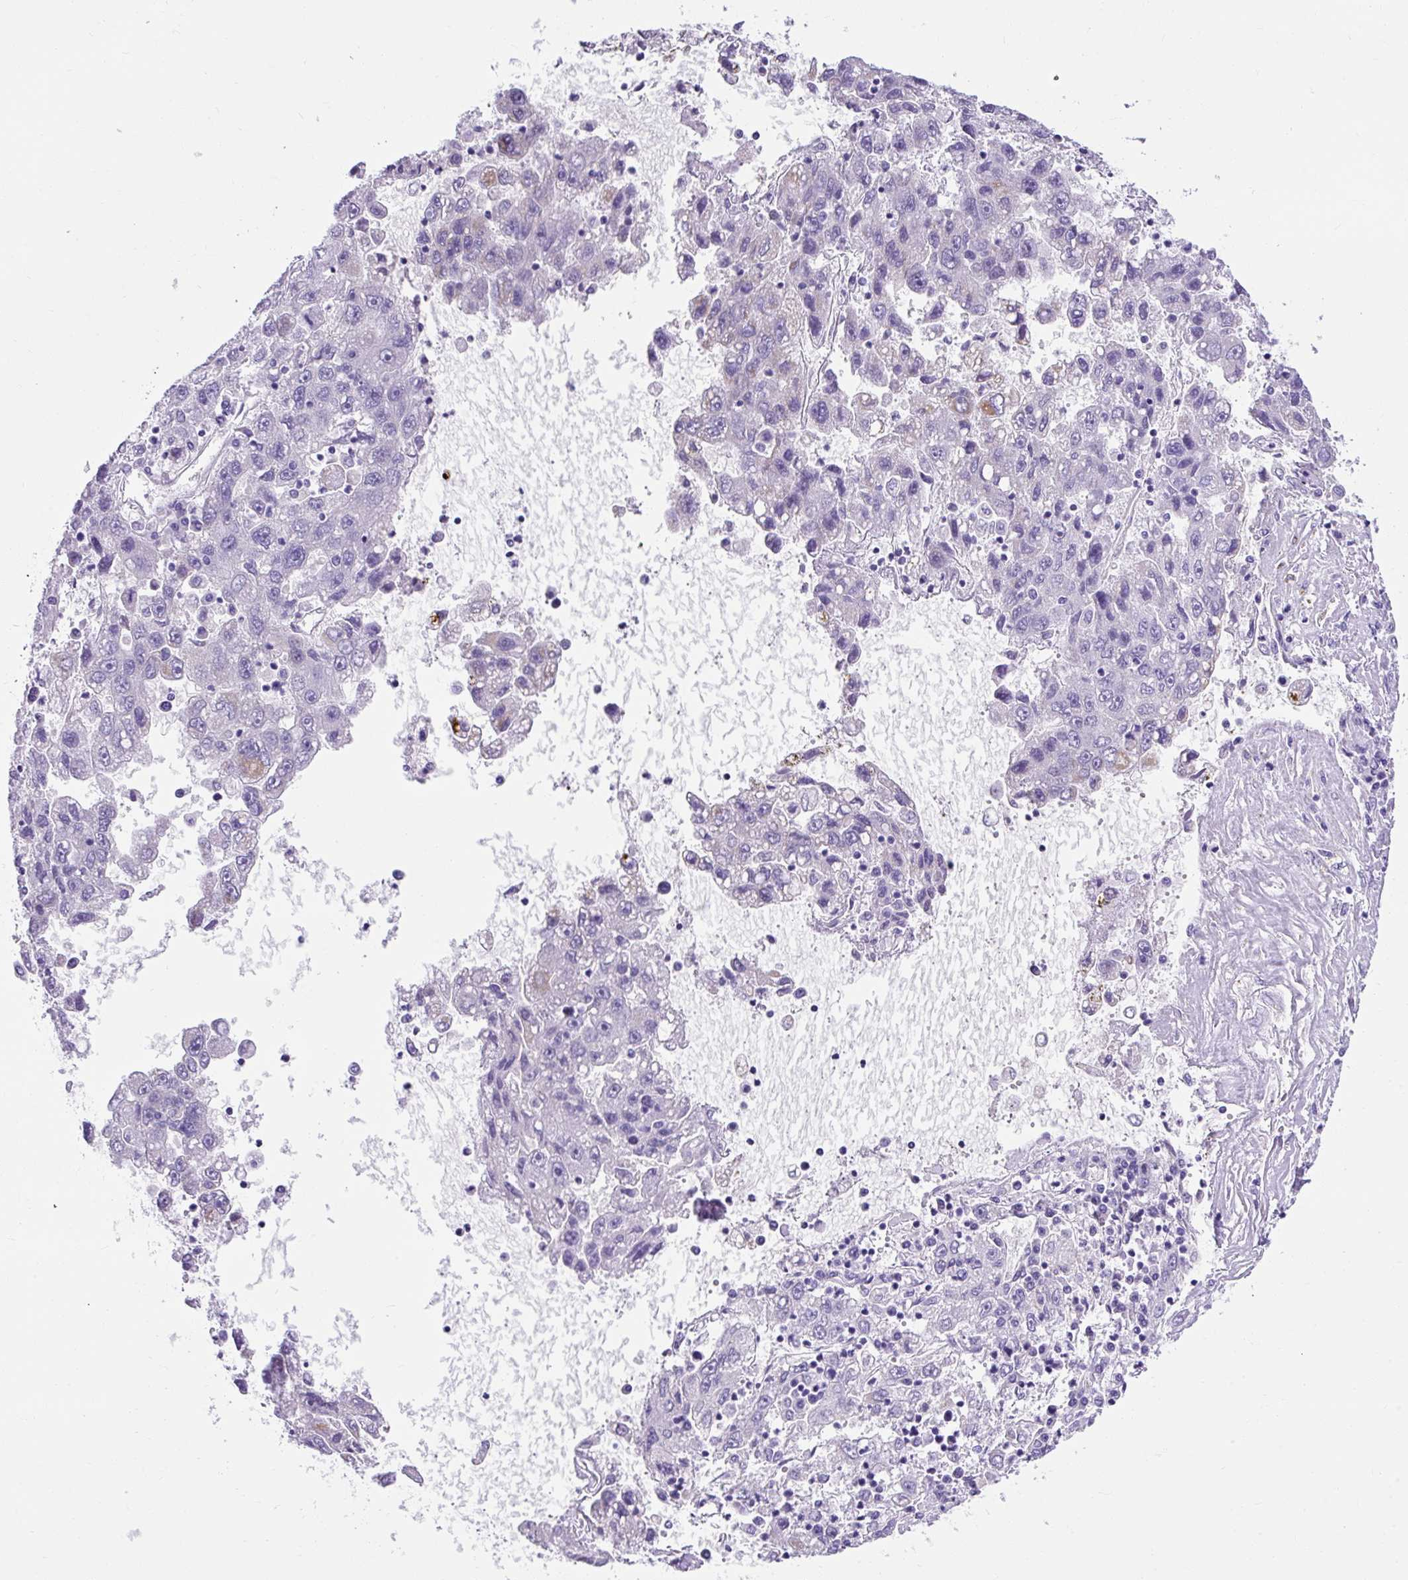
{"staining": {"intensity": "negative", "quantity": "none", "location": "none"}, "tissue": "liver cancer", "cell_type": "Tumor cells", "image_type": "cancer", "snomed": [{"axis": "morphology", "description": "Carcinoma, Hepatocellular, NOS"}, {"axis": "topography", "description": "Liver"}], "caption": "Immunohistochemical staining of liver cancer exhibits no significant expression in tumor cells.", "gene": "KRT12", "patient": {"sex": "male", "age": 49}}